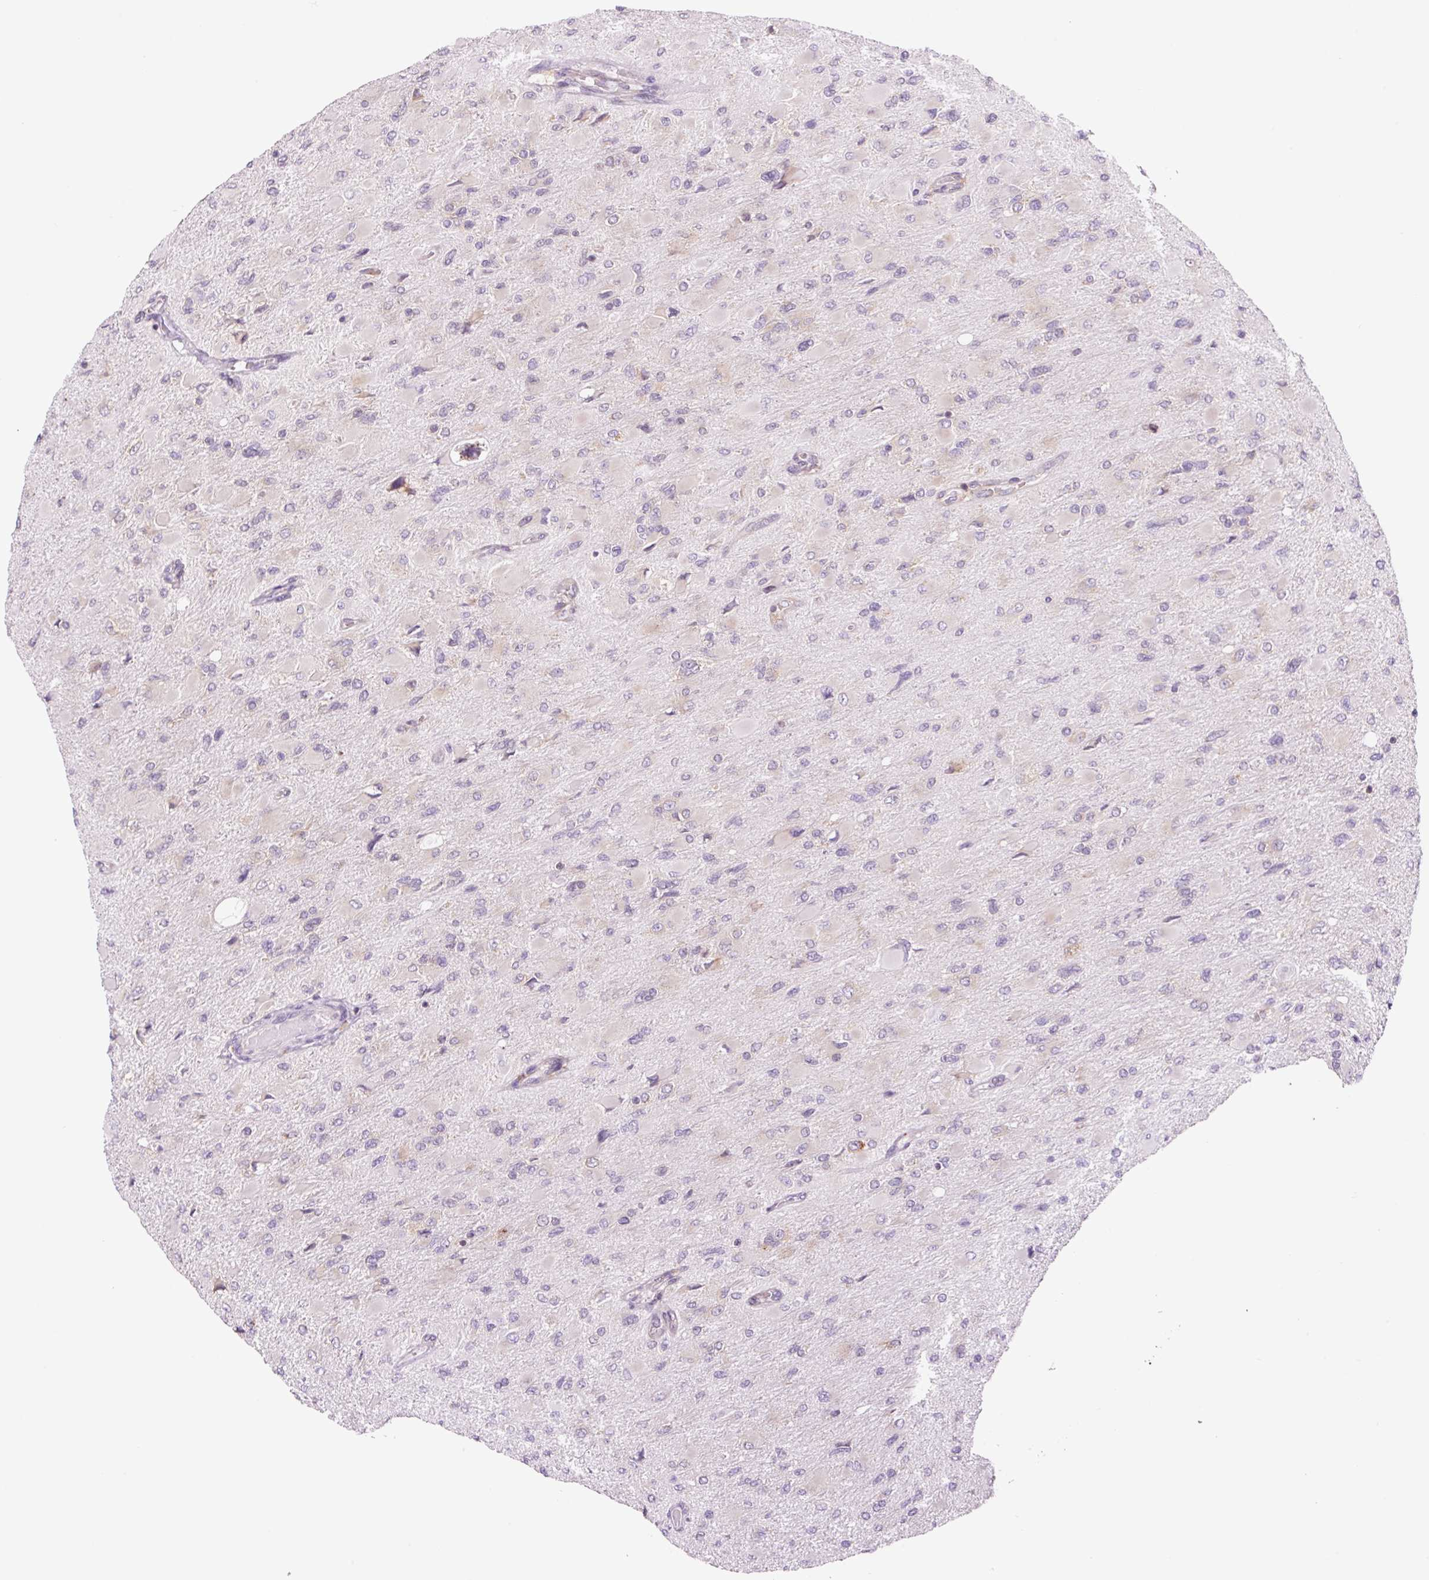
{"staining": {"intensity": "negative", "quantity": "none", "location": "none"}, "tissue": "glioma", "cell_type": "Tumor cells", "image_type": "cancer", "snomed": [{"axis": "morphology", "description": "Glioma, malignant, High grade"}, {"axis": "topography", "description": "Cerebral cortex"}], "caption": "Immunohistochemistry image of glioma stained for a protein (brown), which exhibits no staining in tumor cells.", "gene": "RPL41", "patient": {"sex": "female", "age": 36}}